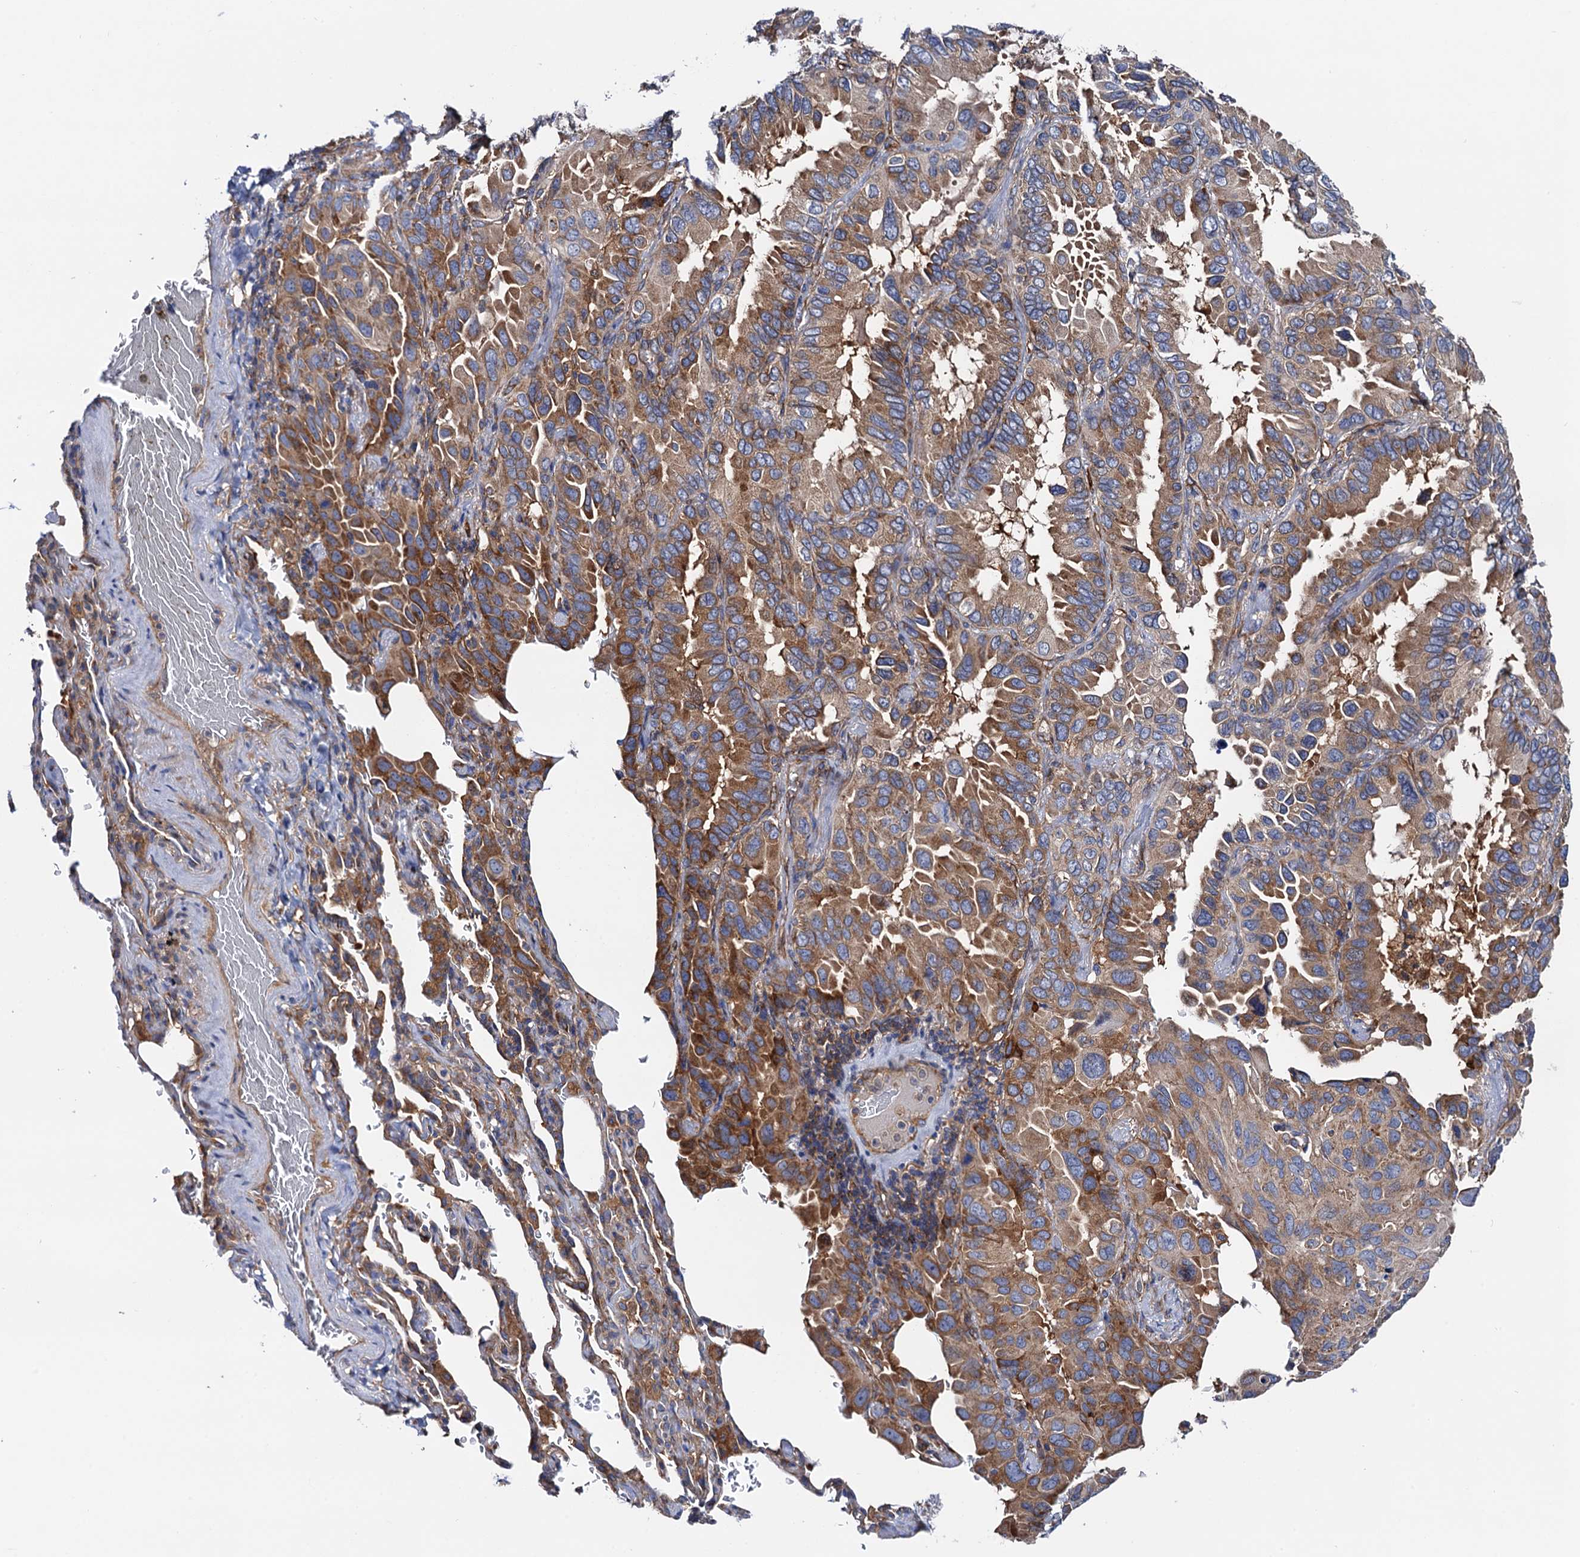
{"staining": {"intensity": "moderate", "quantity": ">75%", "location": "cytoplasmic/membranous"}, "tissue": "lung cancer", "cell_type": "Tumor cells", "image_type": "cancer", "snomed": [{"axis": "morphology", "description": "Adenocarcinoma, NOS"}, {"axis": "topography", "description": "Lung"}], "caption": "Protein staining exhibits moderate cytoplasmic/membranous staining in approximately >75% of tumor cells in adenocarcinoma (lung).", "gene": "MRPL48", "patient": {"sex": "male", "age": 64}}